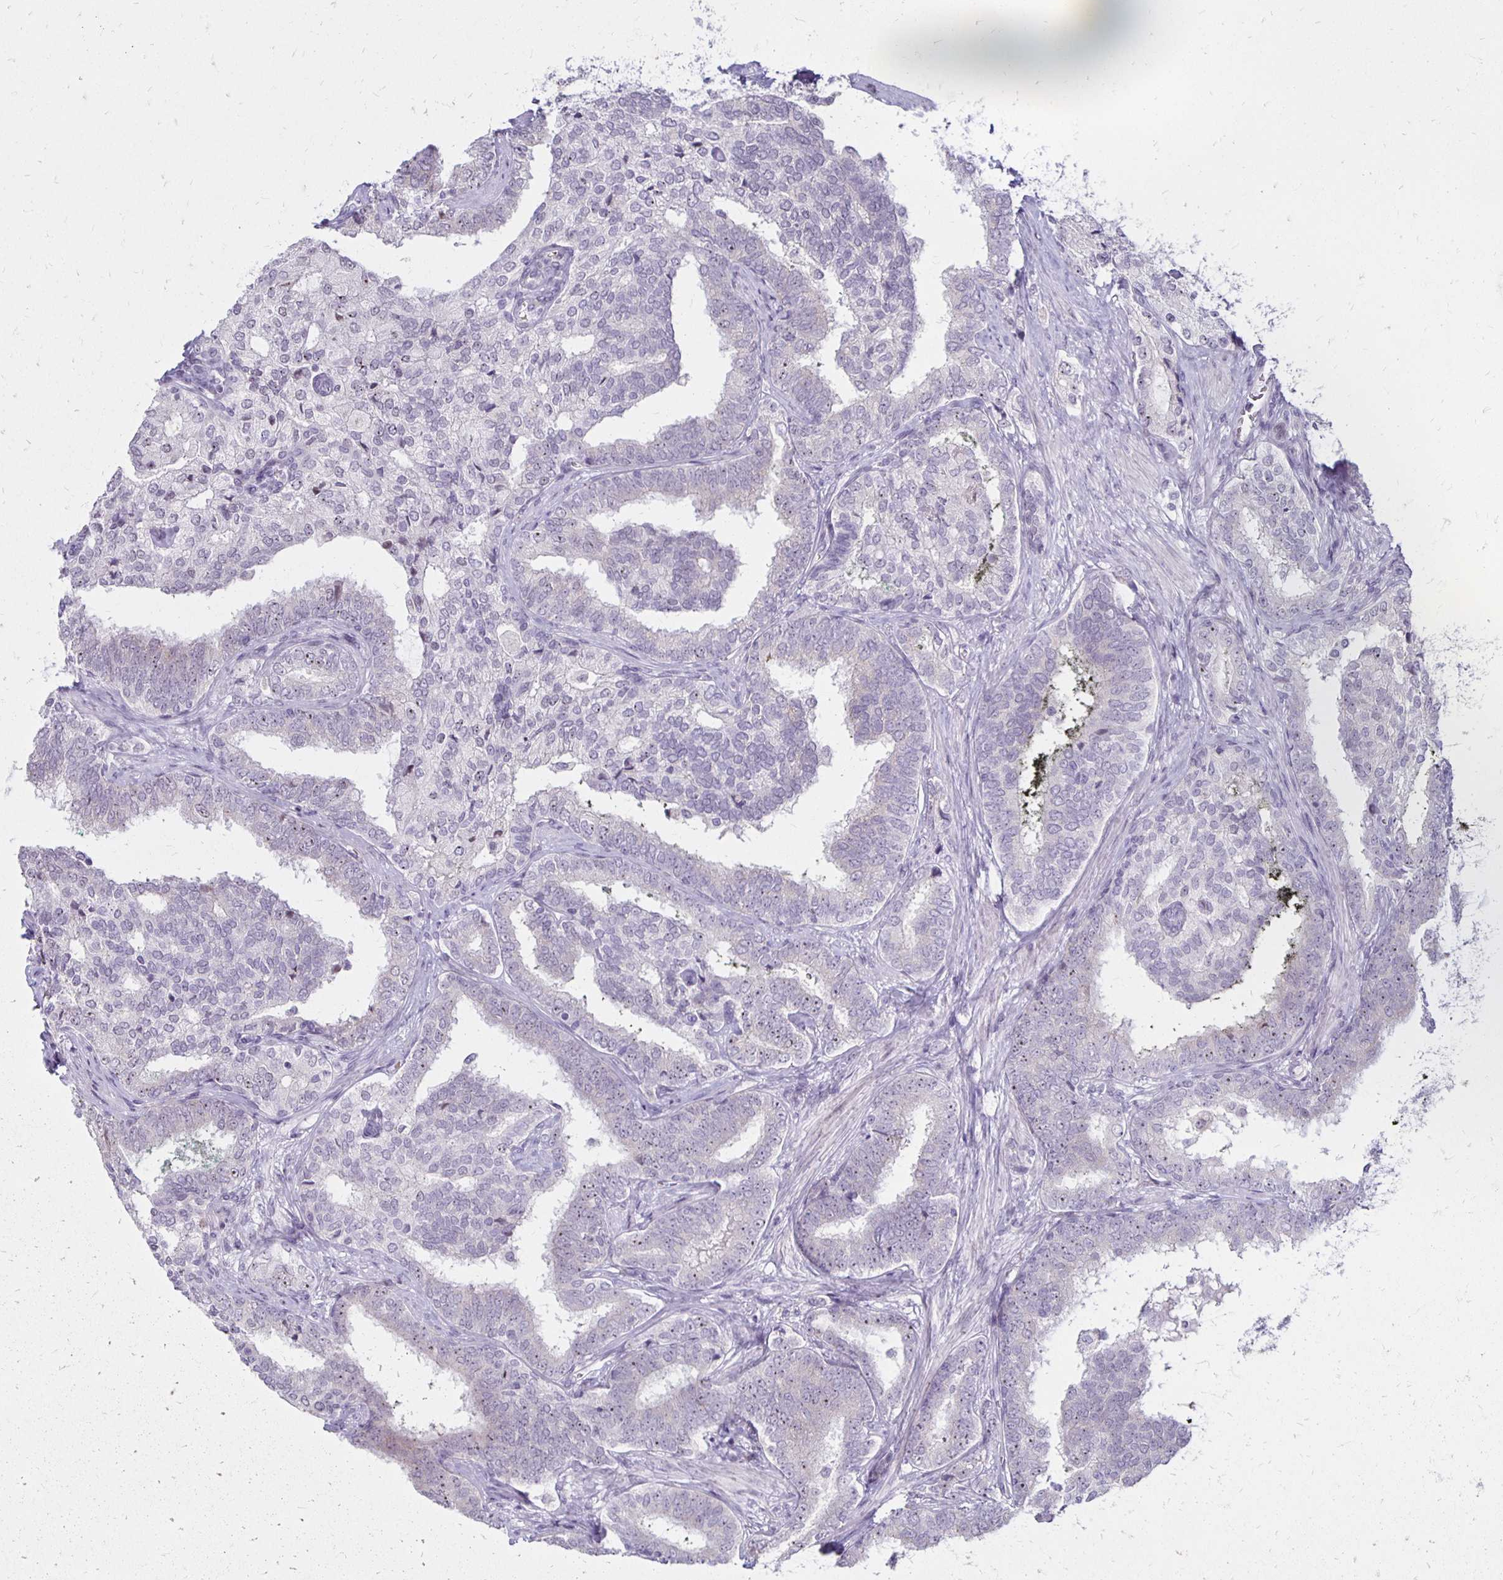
{"staining": {"intensity": "negative", "quantity": "none", "location": "none"}, "tissue": "prostate cancer", "cell_type": "Tumor cells", "image_type": "cancer", "snomed": [{"axis": "morphology", "description": "Adenocarcinoma, High grade"}, {"axis": "topography", "description": "Prostate"}], "caption": "High magnification brightfield microscopy of prostate cancer stained with DAB (brown) and counterstained with hematoxylin (blue): tumor cells show no significant positivity.", "gene": "DAGLA", "patient": {"sex": "male", "age": 72}}